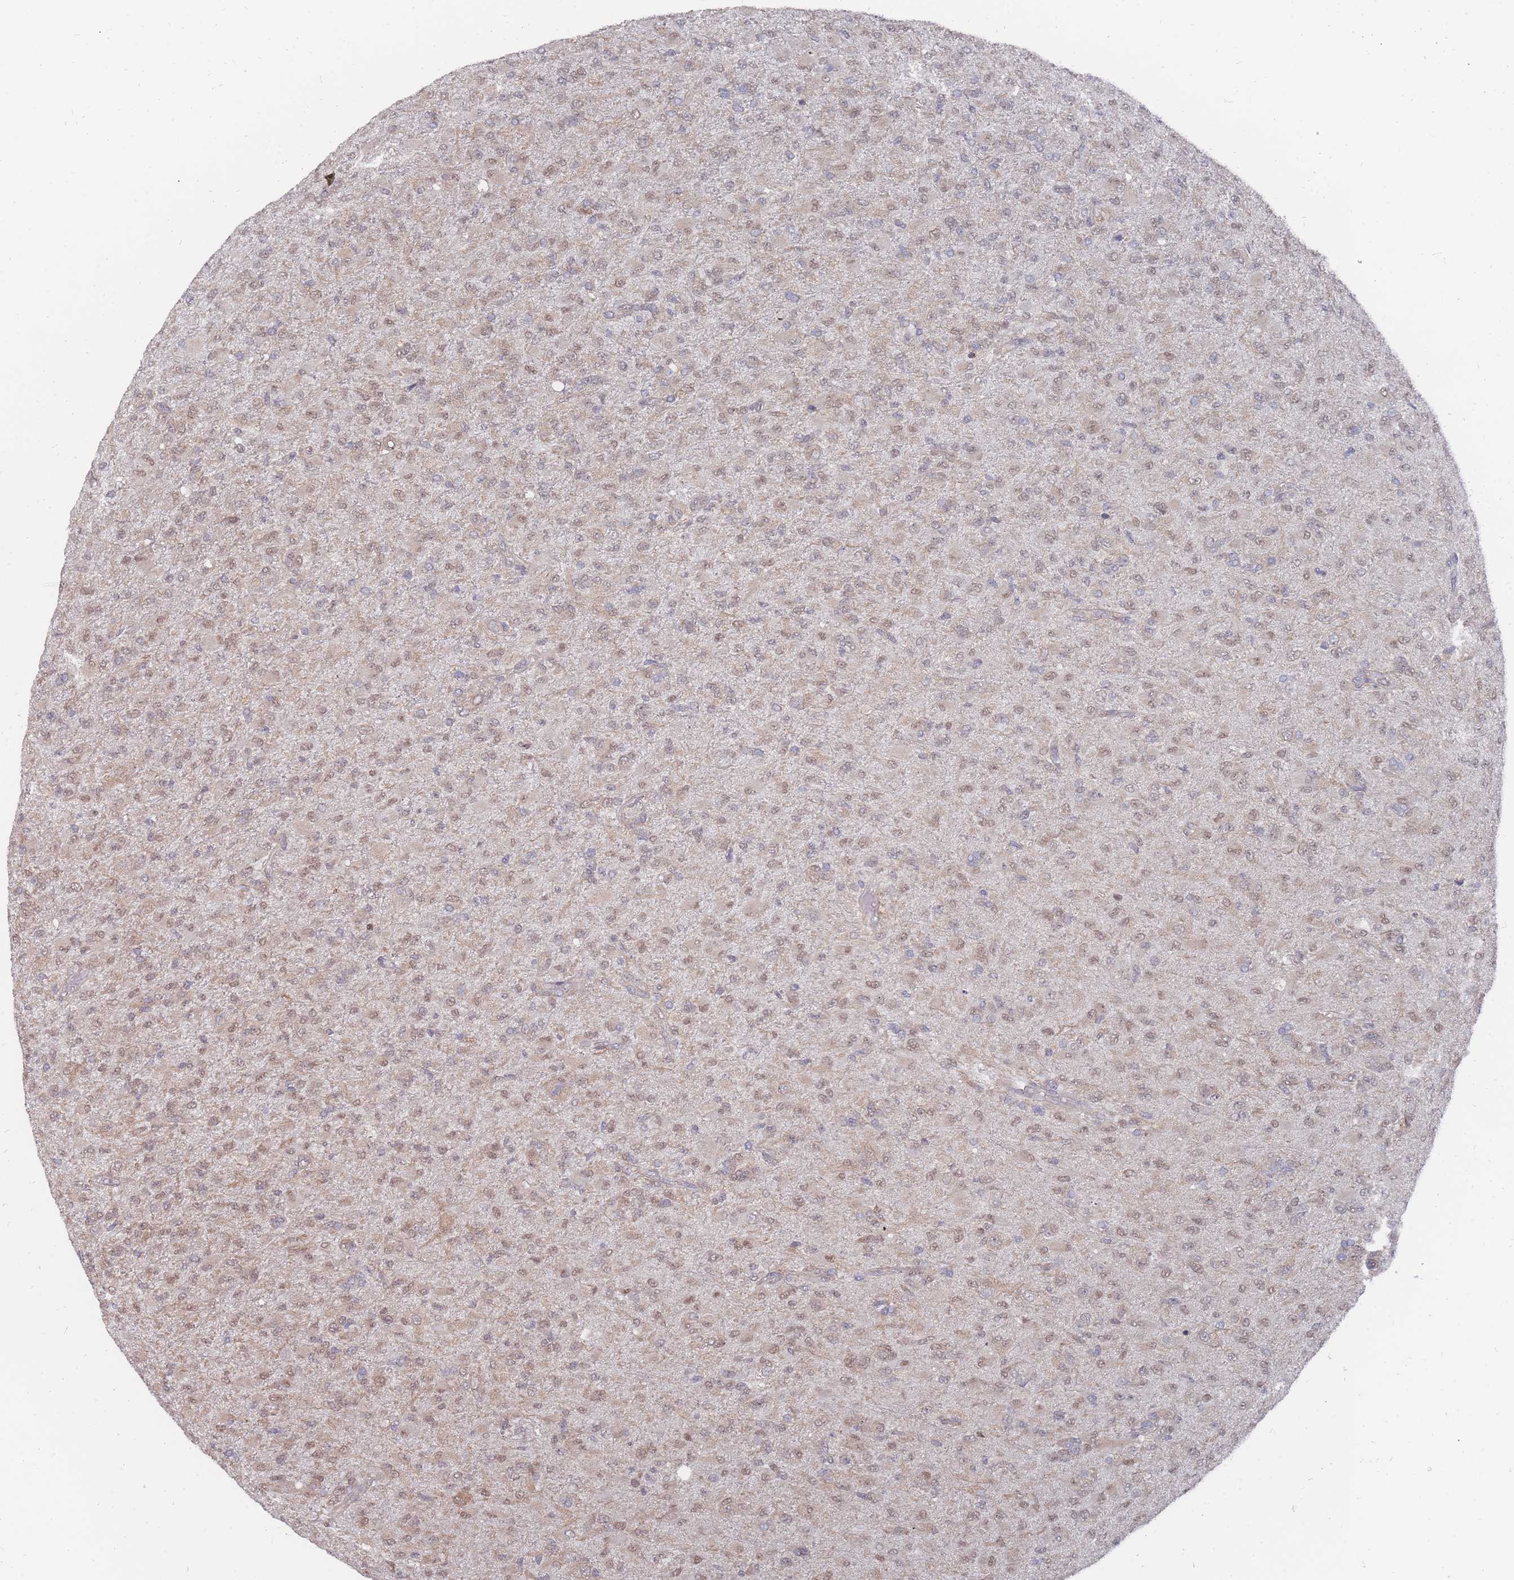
{"staining": {"intensity": "weak", "quantity": "25%-75%", "location": "cytoplasmic/membranous,nuclear"}, "tissue": "glioma", "cell_type": "Tumor cells", "image_type": "cancer", "snomed": [{"axis": "morphology", "description": "Glioma, malignant, Low grade"}, {"axis": "topography", "description": "Brain"}], "caption": "Malignant low-grade glioma stained with a protein marker reveals weak staining in tumor cells.", "gene": "NKD1", "patient": {"sex": "male", "age": 65}}